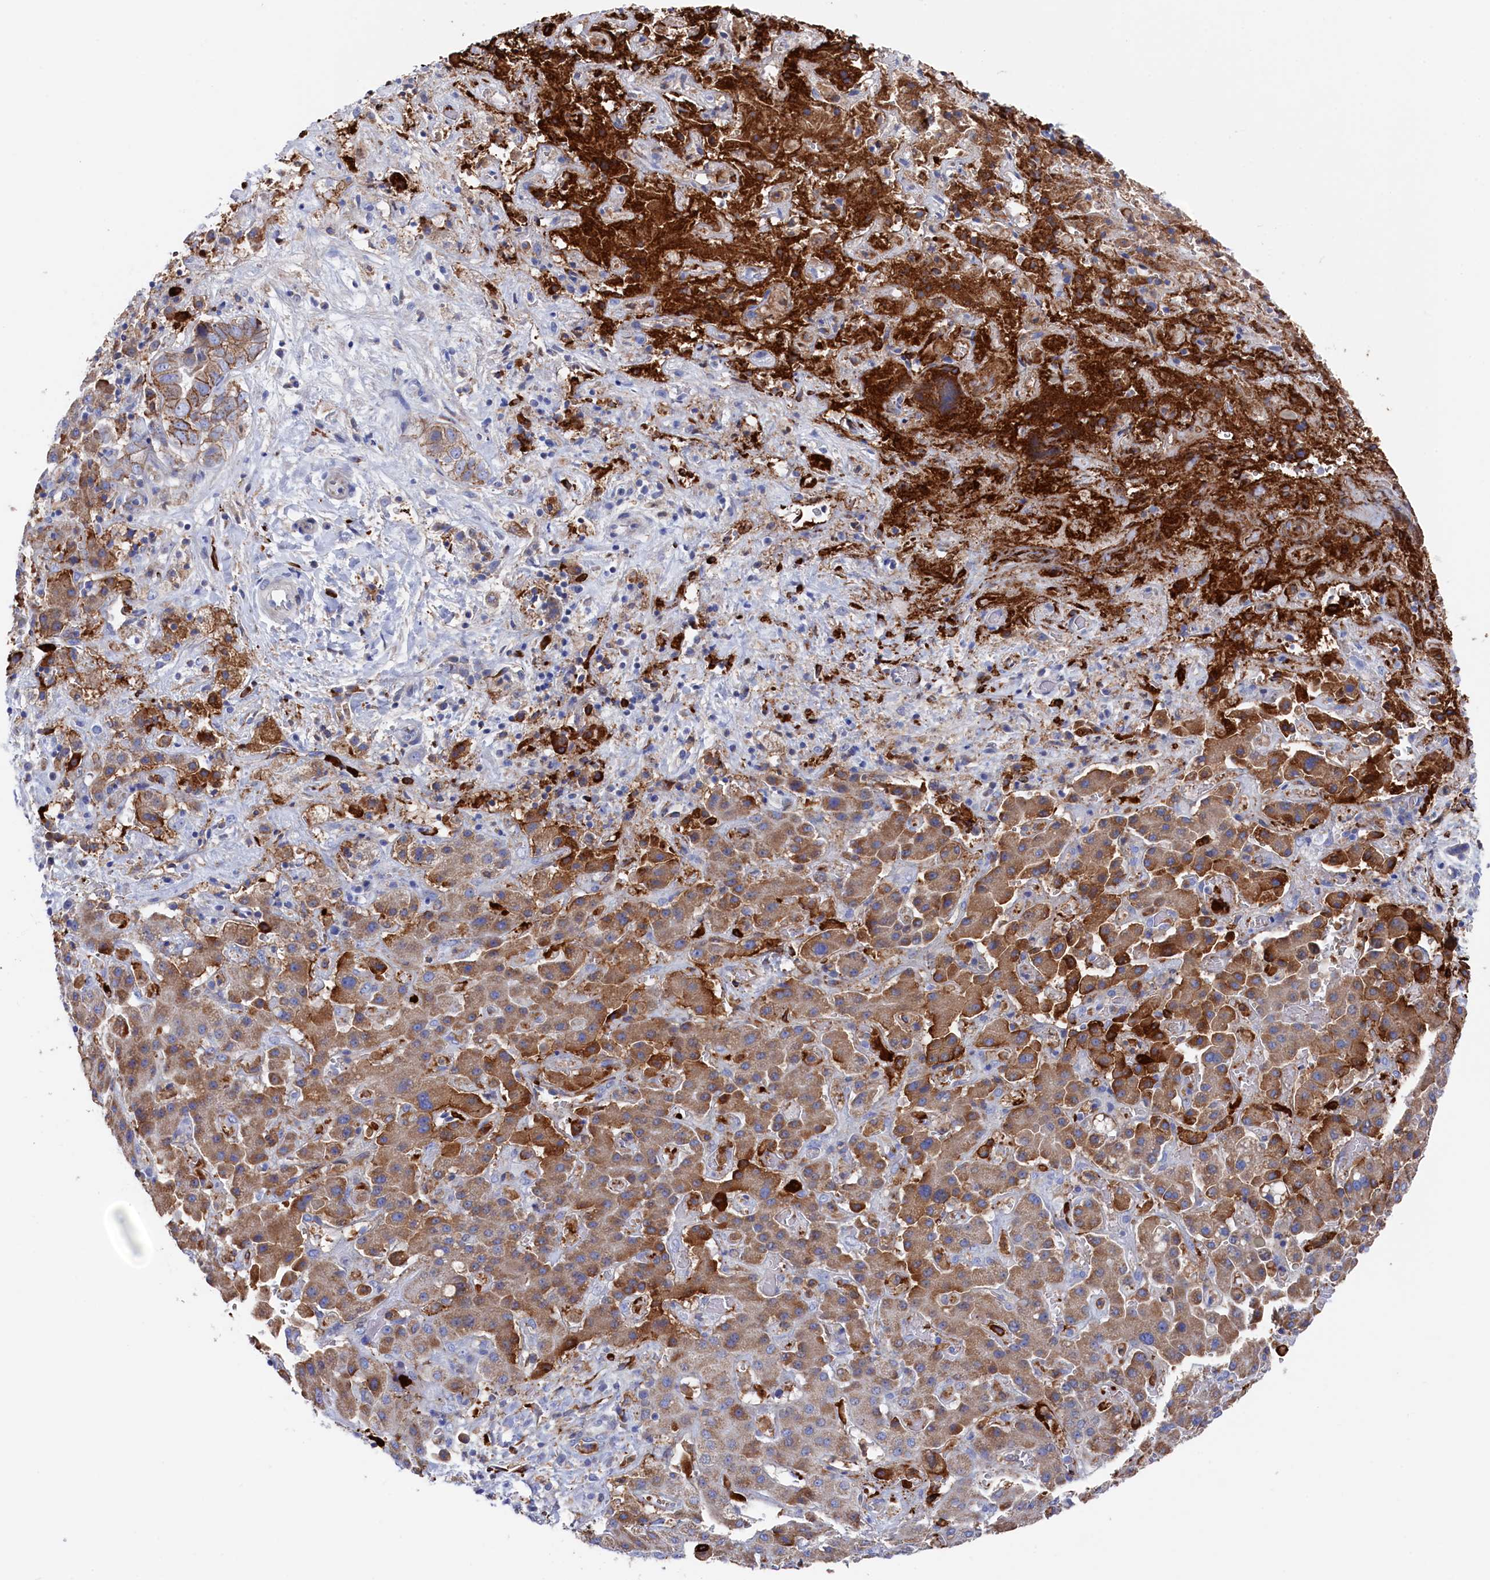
{"staining": {"intensity": "moderate", "quantity": "25%-75%", "location": "cytoplasmic/membranous"}, "tissue": "liver cancer", "cell_type": "Tumor cells", "image_type": "cancer", "snomed": [{"axis": "morphology", "description": "Cholangiocarcinoma"}, {"axis": "topography", "description": "Liver"}], "caption": "This is an image of IHC staining of liver cancer (cholangiocarcinoma), which shows moderate expression in the cytoplasmic/membranous of tumor cells.", "gene": "C12orf73", "patient": {"sex": "female", "age": 52}}